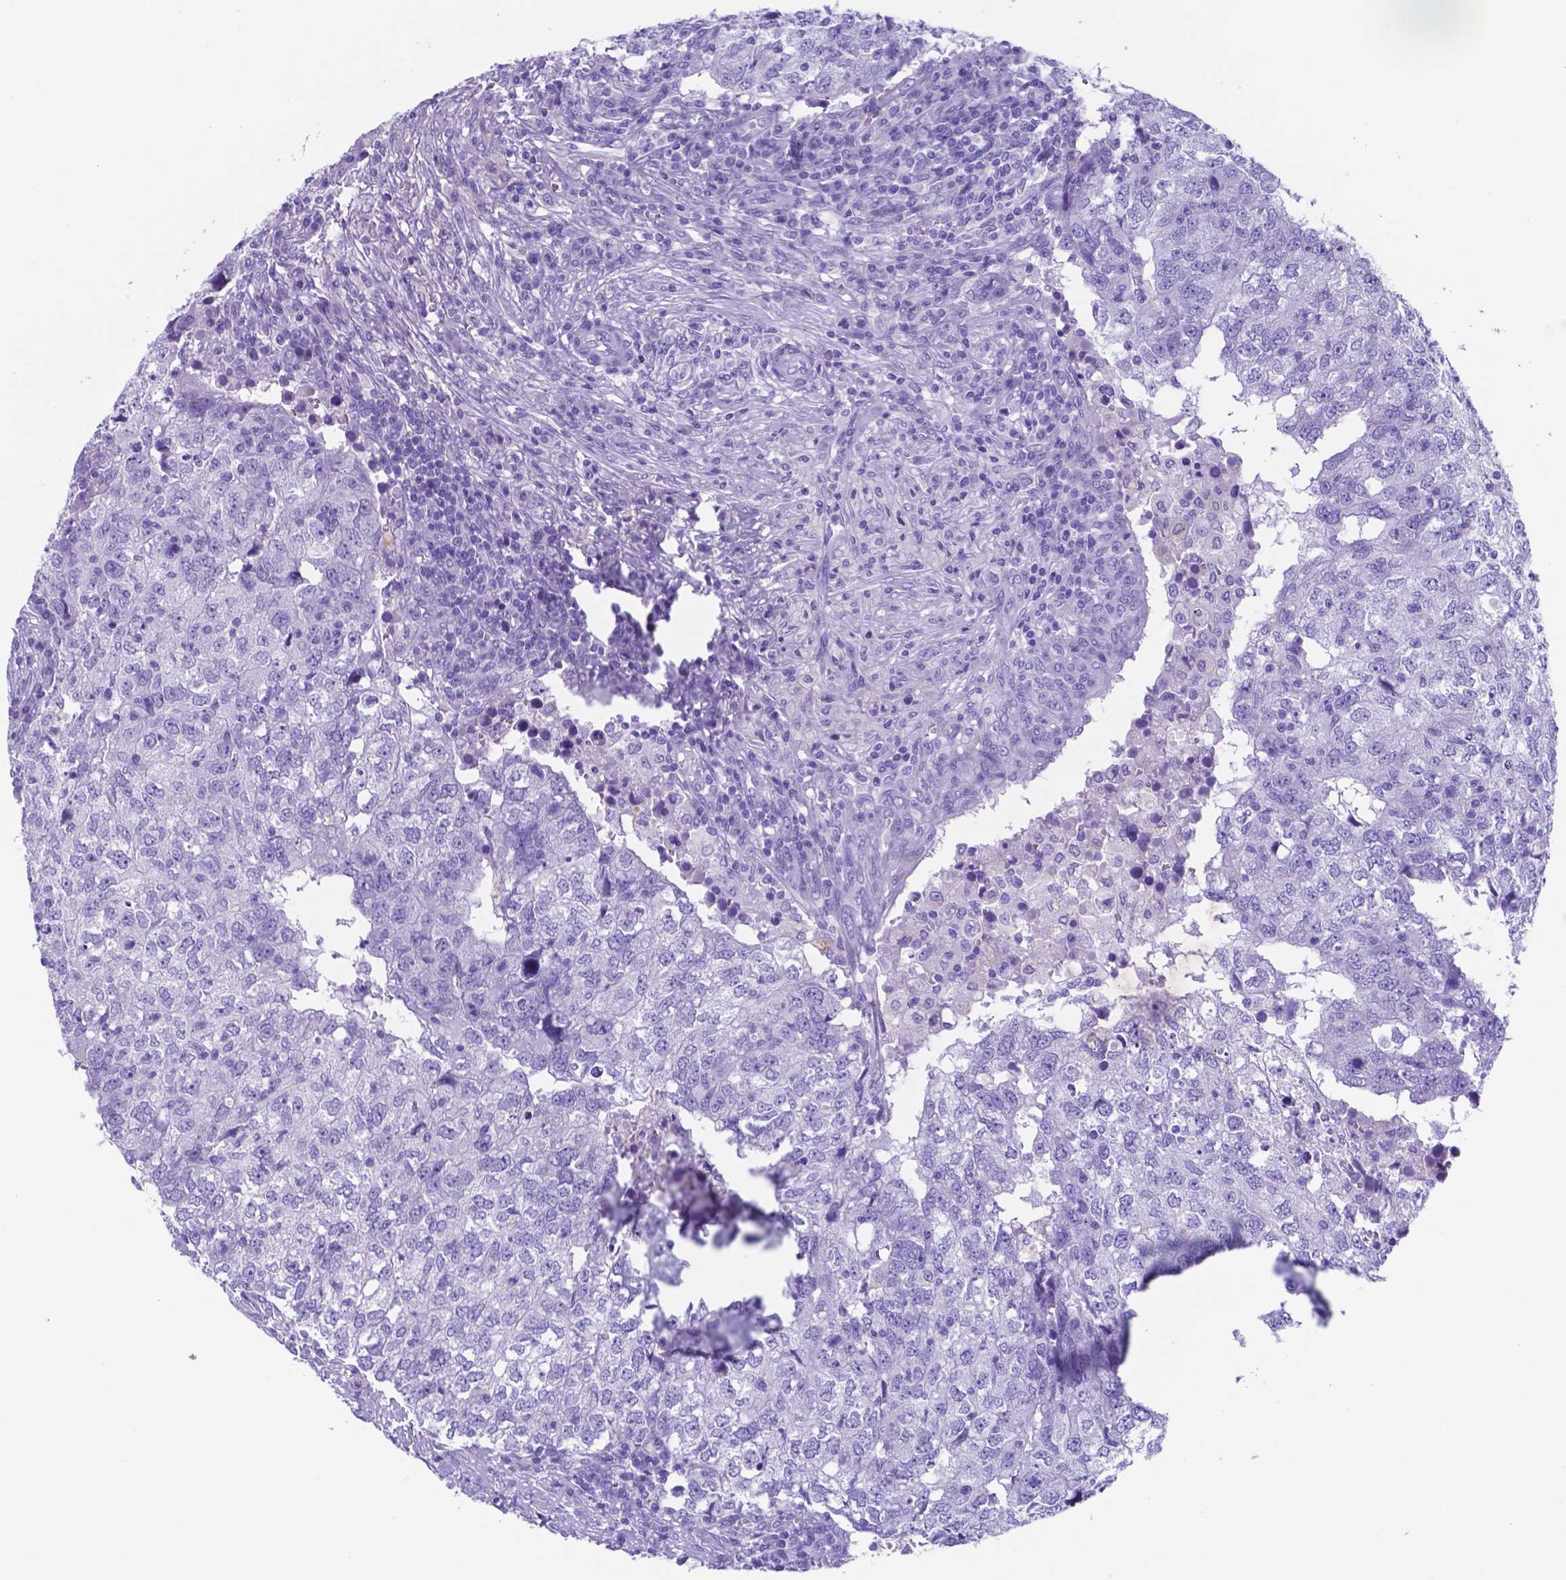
{"staining": {"intensity": "negative", "quantity": "none", "location": "none"}, "tissue": "breast cancer", "cell_type": "Tumor cells", "image_type": "cancer", "snomed": [{"axis": "morphology", "description": "Duct carcinoma"}, {"axis": "topography", "description": "Breast"}], "caption": "Breast cancer was stained to show a protein in brown. There is no significant expression in tumor cells.", "gene": "DNAAF8", "patient": {"sex": "female", "age": 30}}